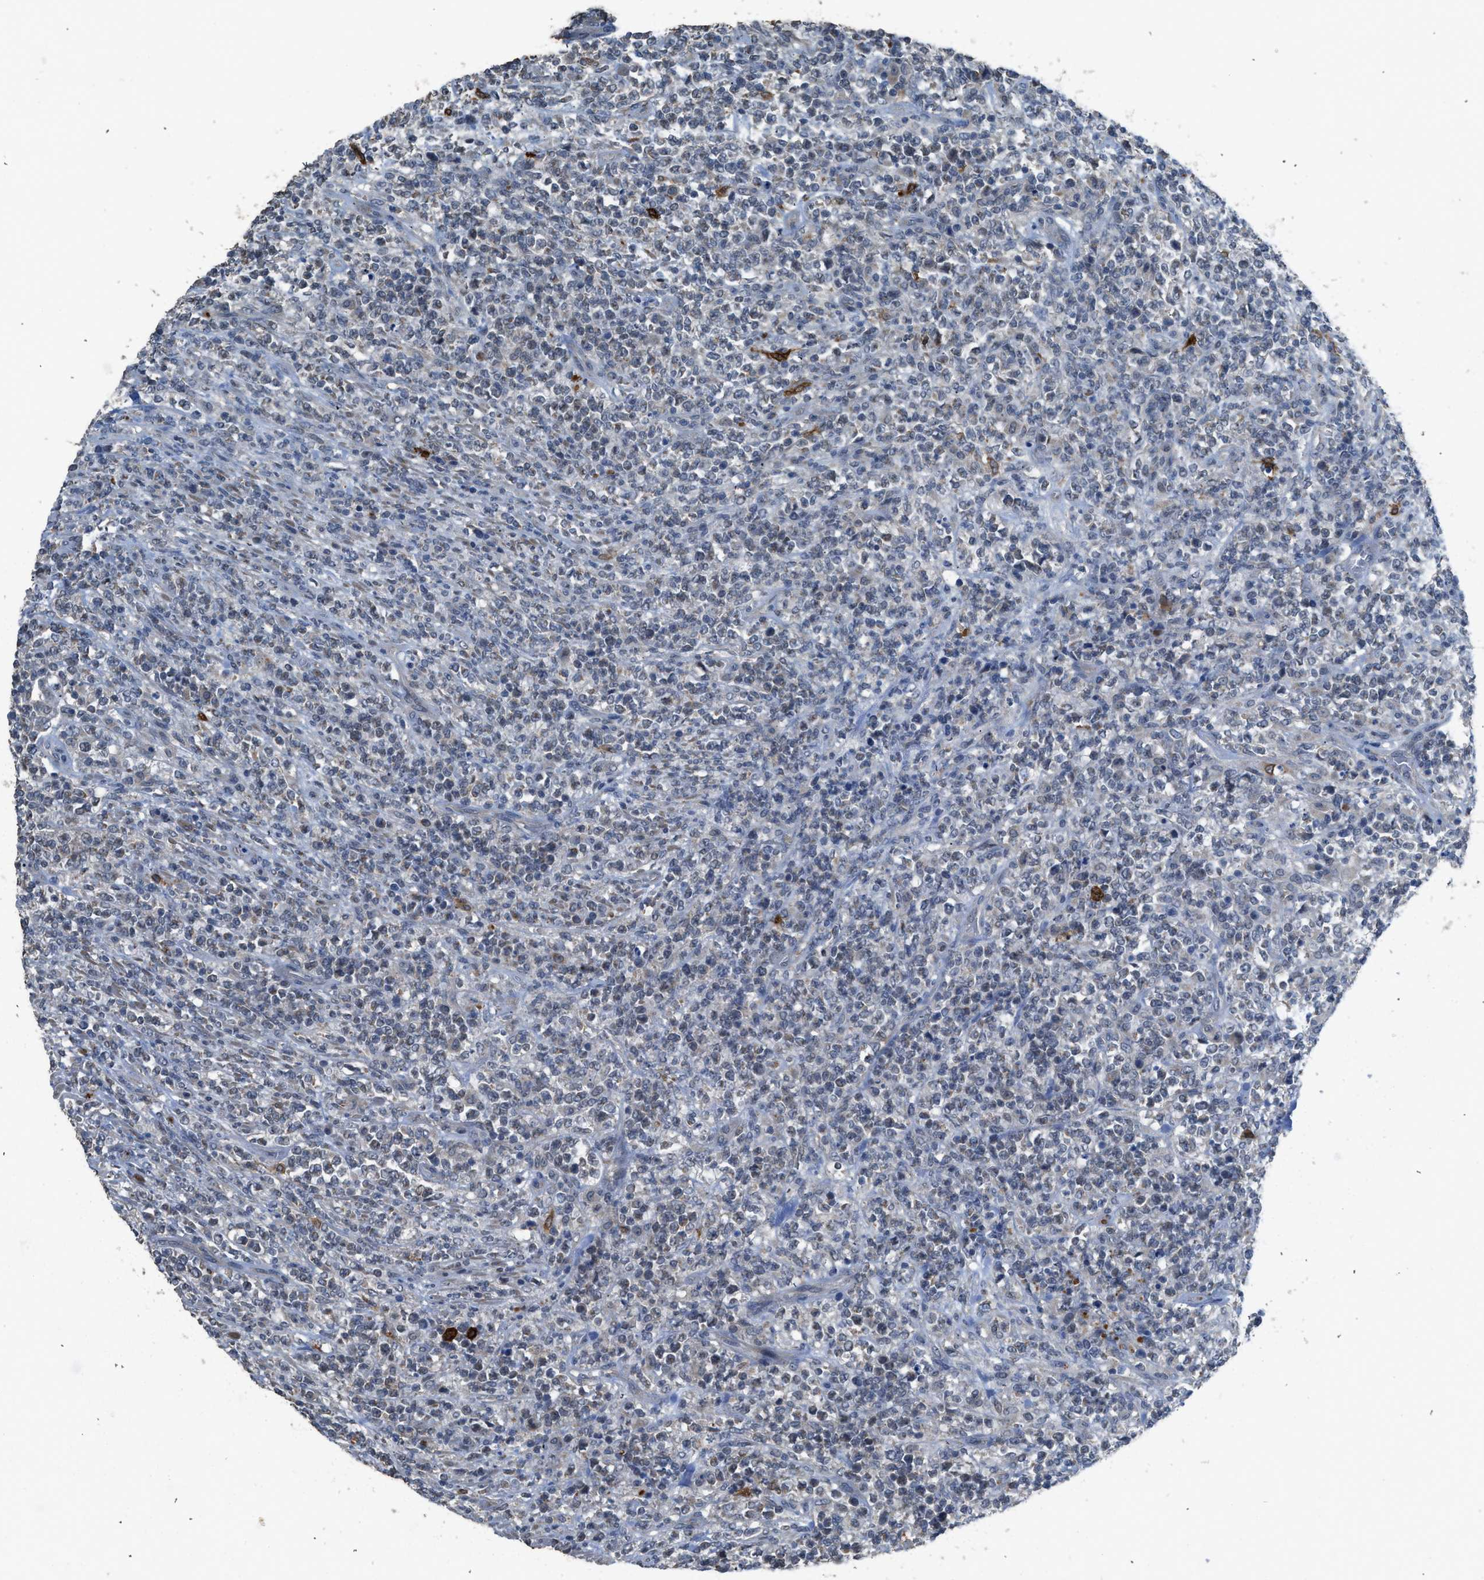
{"staining": {"intensity": "negative", "quantity": "none", "location": "none"}, "tissue": "lymphoma", "cell_type": "Tumor cells", "image_type": "cancer", "snomed": [{"axis": "morphology", "description": "Malignant lymphoma, non-Hodgkin's type, High grade"}, {"axis": "topography", "description": "Soft tissue"}], "caption": "This photomicrograph is of malignant lymphoma, non-Hodgkin's type (high-grade) stained with immunohistochemistry (IHC) to label a protein in brown with the nuclei are counter-stained blue. There is no staining in tumor cells.", "gene": "TIMD4", "patient": {"sex": "male", "age": 18}}